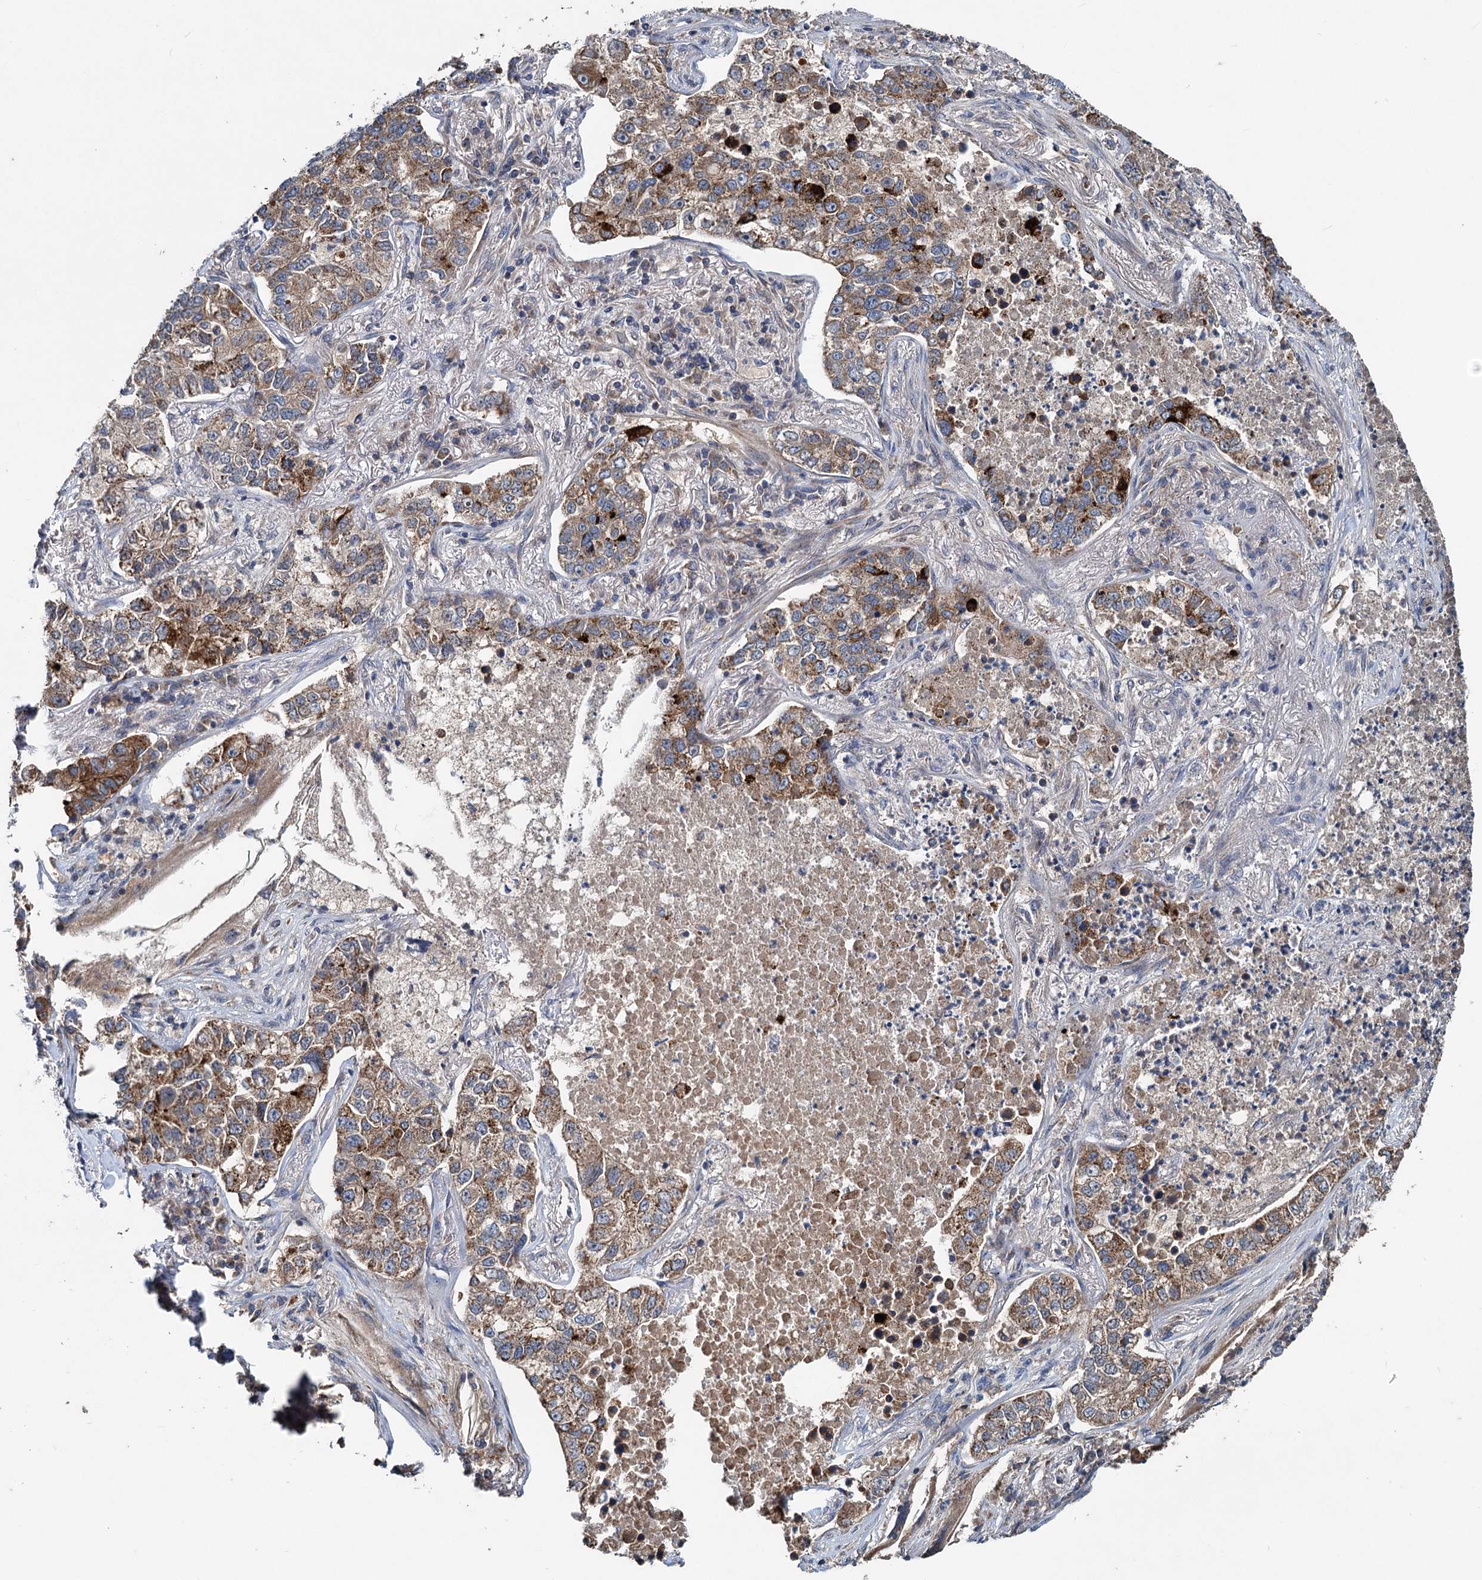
{"staining": {"intensity": "moderate", "quantity": ">75%", "location": "cytoplasmic/membranous"}, "tissue": "lung cancer", "cell_type": "Tumor cells", "image_type": "cancer", "snomed": [{"axis": "morphology", "description": "Adenocarcinoma, NOS"}, {"axis": "topography", "description": "Lung"}], "caption": "Lung adenocarcinoma stained for a protein (brown) reveals moderate cytoplasmic/membranous positive expression in about >75% of tumor cells.", "gene": "OTUB1", "patient": {"sex": "male", "age": 49}}